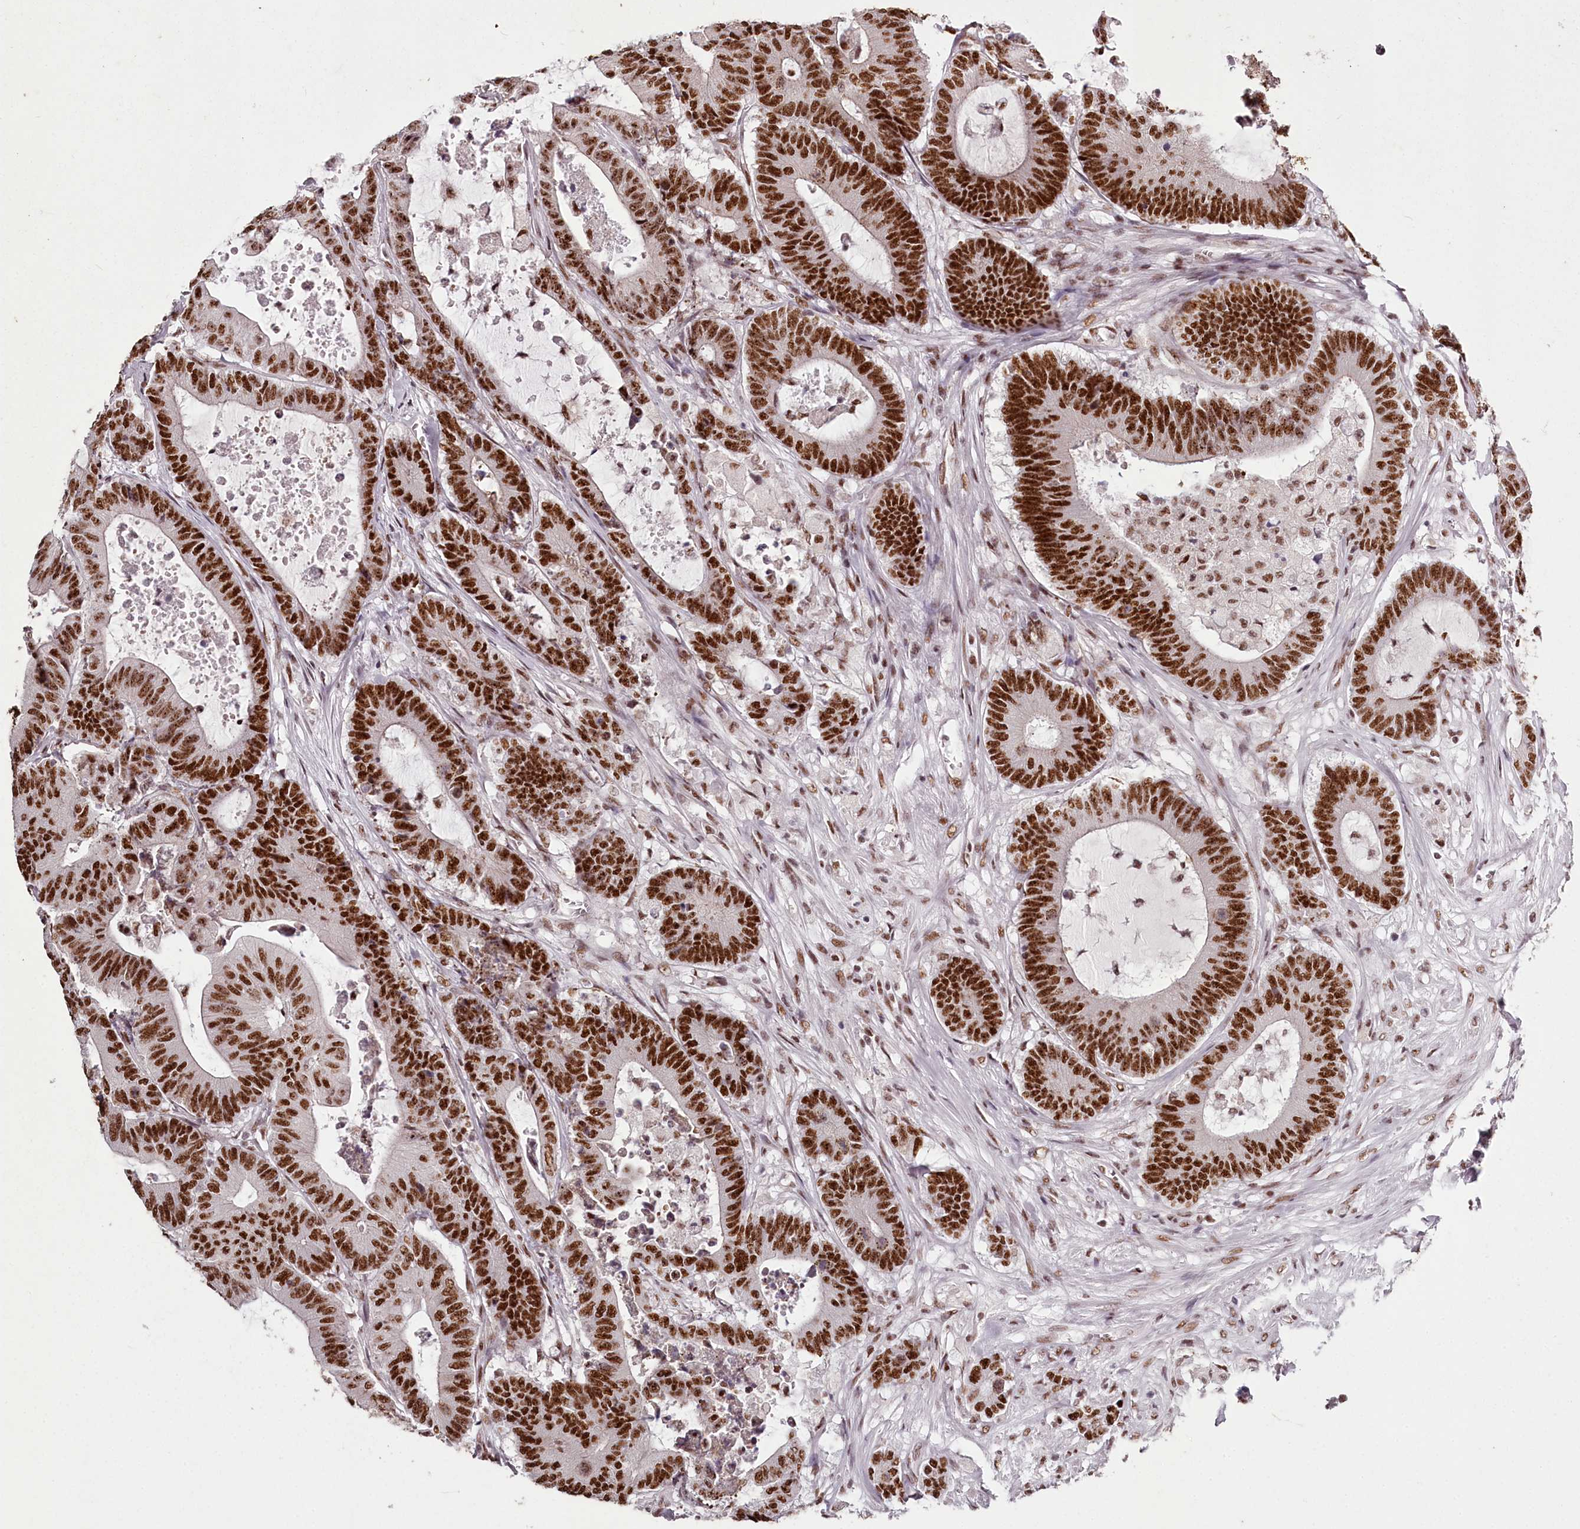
{"staining": {"intensity": "strong", "quantity": ">75%", "location": "nuclear"}, "tissue": "colorectal cancer", "cell_type": "Tumor cells", "image_type": "cancer", "snomed": [{"axis": "morphology", "description": "Adenocarcinoma, NOS"}, {"axis": "topography", "description": "Colon"}], "caption": "The photomicrograph displays immunohistochemical staining of colorectal cancer (adenocarcinoma). There is strong nuclear positivity is seen in approximately >75% of tumor cells.", "gene": "PSPC1", "patient": {"sex": "female", "age": 84}}